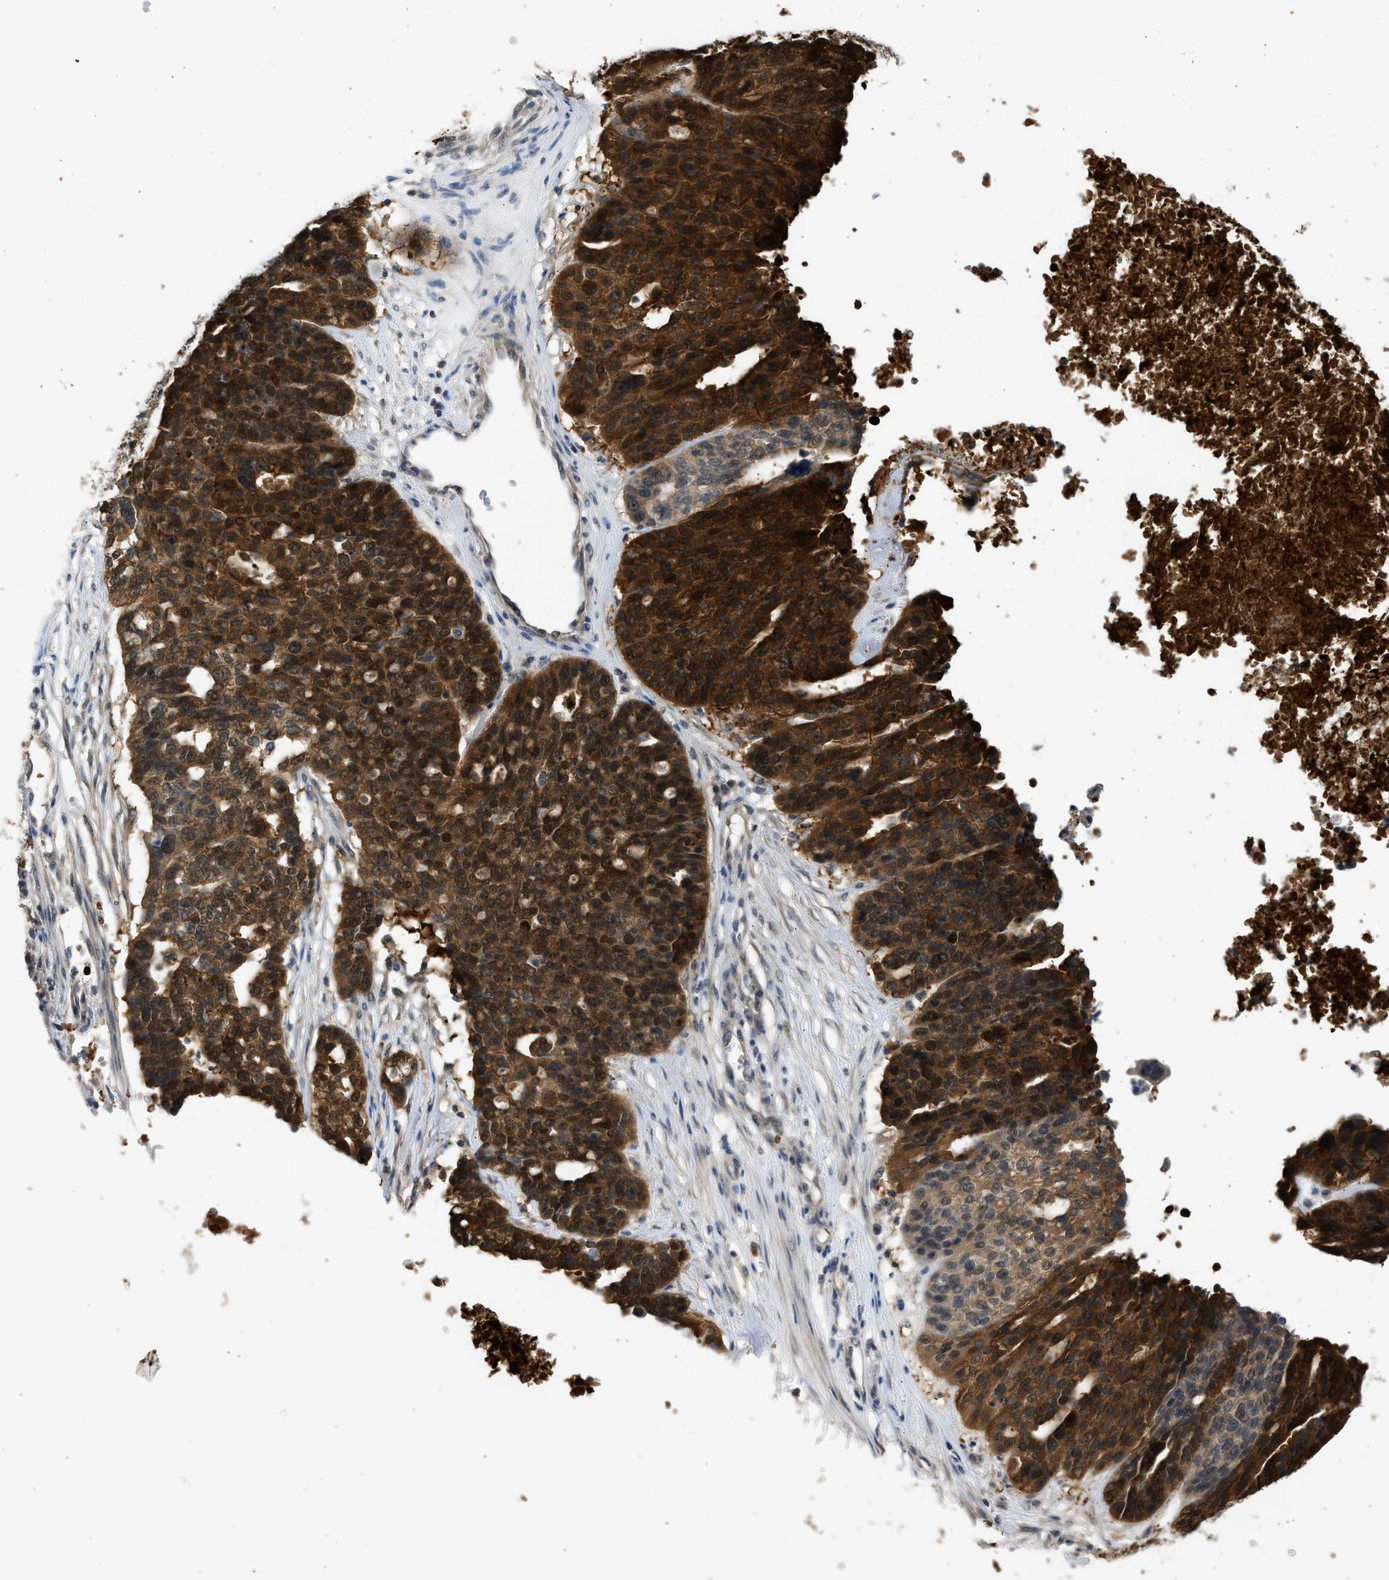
{"staining": {"intensity": "strong", "quantity": ">75%", "location": "cytoplasmic/membranous,nuclear"}, "tissue": "ovarian cancer", "cell_type": "Tumor cells", "image_type": "cancer", "snomed": [{"axis": "morphology", "description": "Cystadenocarcinoma, serous, NOS"}, {"axis": "topography", "description": "Ovary"}], "caption": "Immunohistochemistry staining of ovarian serous cystadenocarcinoma, which reveals high levels of strong cytoplasmic/membranous and nuclear positivity in approximately >75% of tumor cells indicating strong cytoplasmic/membranous and nuclear protein expression. The staining was performed using DAB (3,3'-diaminobenzidine) (brown) for protein detection and nuclei were counterstained in hematoxylin (blue).", "gene": "MAPK7", "patient": {"sex": "female", "age": 59}}